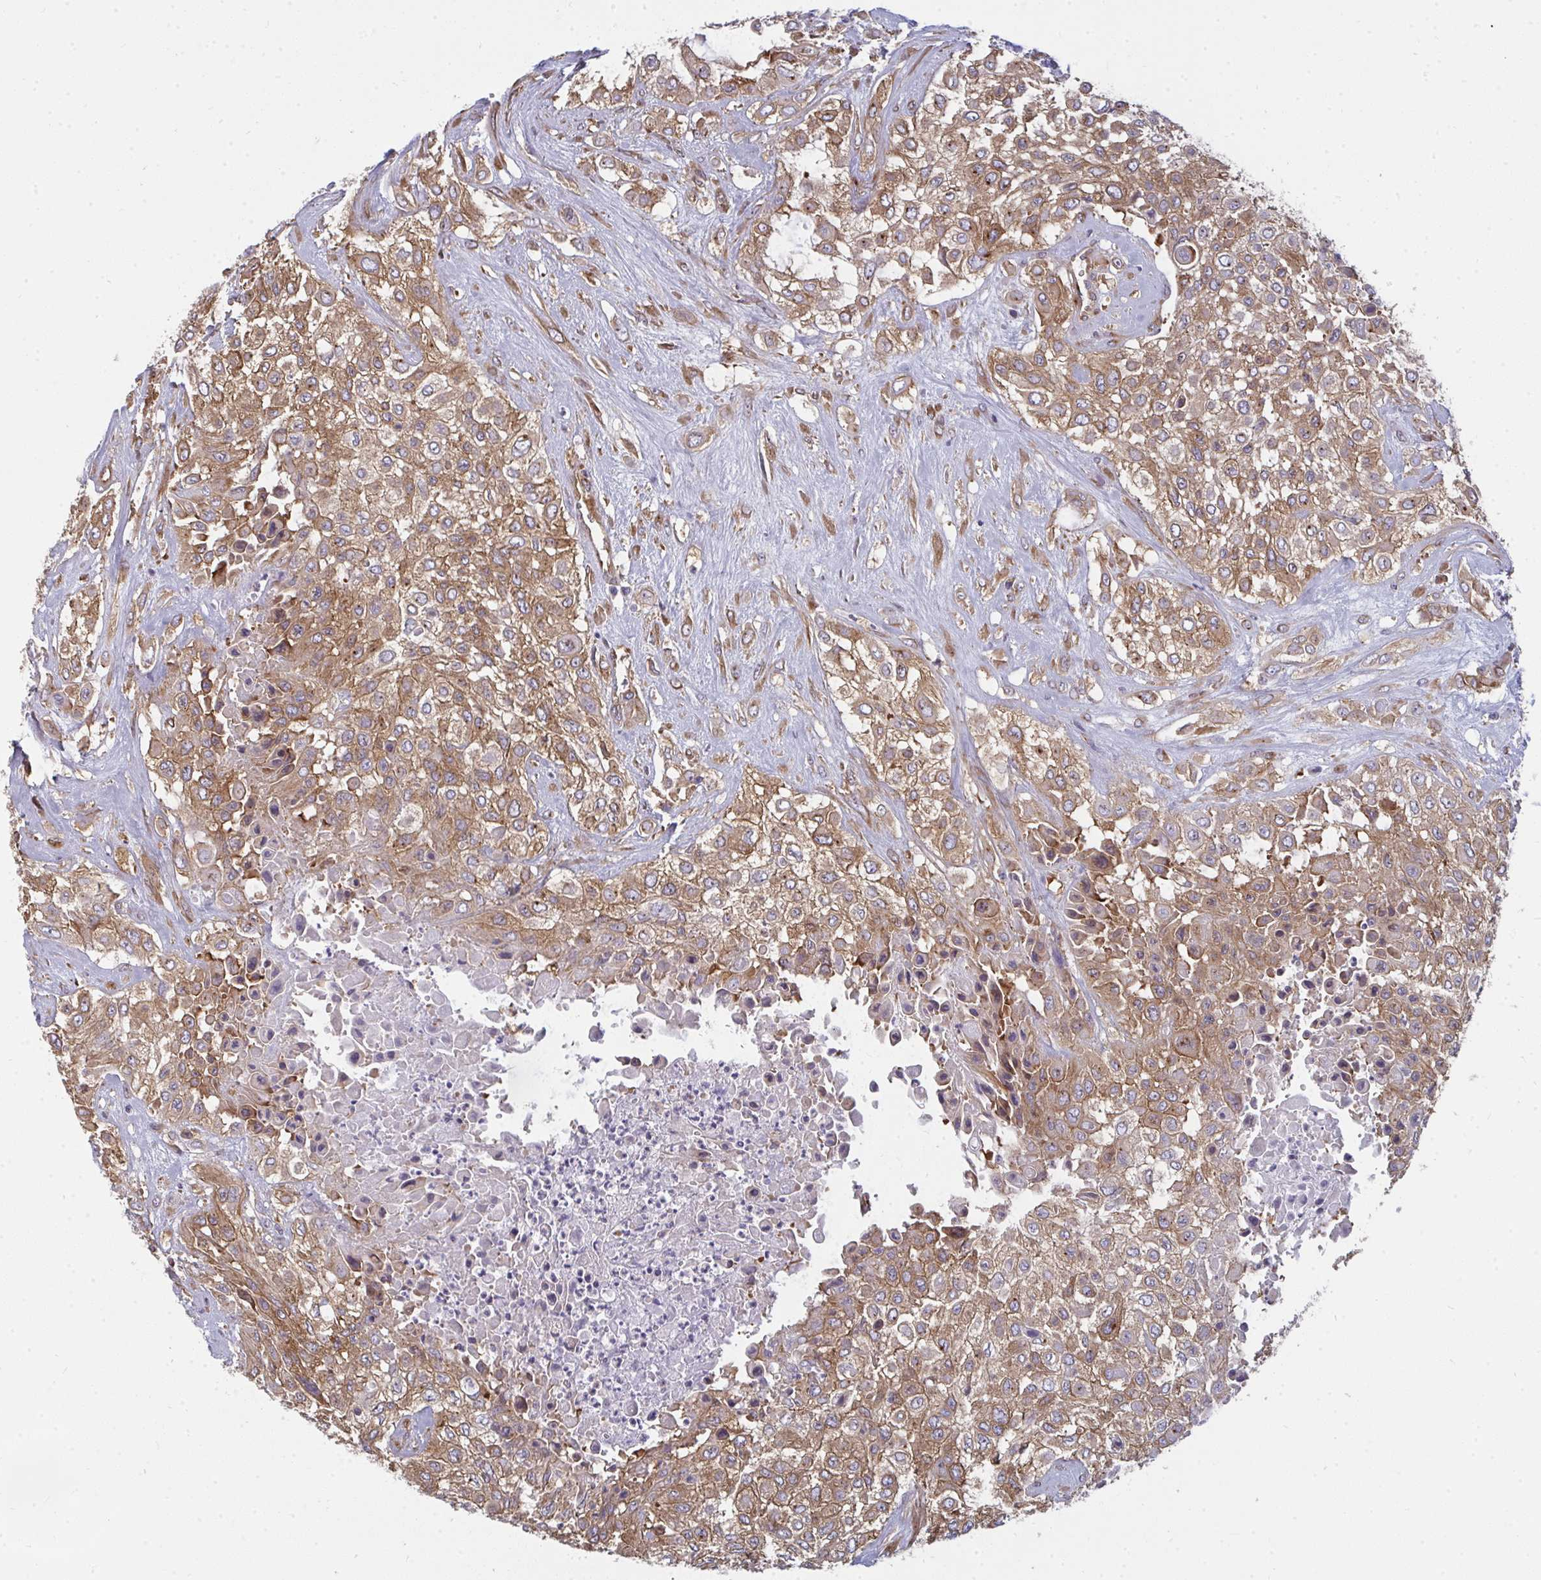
{"staining": {"intensity": "moderate", "quantity": ">75%", "location": "cytoplasmic/membranous"}, "tissue": "urothelial cancer", "cell_type": "Tumor cells", "image_type": "cancer", "snomed": [{"axis": "morphology", "description": "Urothelial carcinoma, High grade"}, {"axis": "topography", "description": "Urinary bladder"}], "caption": "High-power microscopy captured an immunohistochemistry photomicrograph of high-grade urothelial carcinoma, revealing moderate cytoplasmic/membranous staining in about >75% of tumor cells. The staining was performed using DAB (3,3'-diaminobenzidine), with brown indicating positive protein expression. Nuclei are stained blue with hematoxylin.", "gene": "DYNC1I2", "patient": {"sex": "male", "age": 57}}